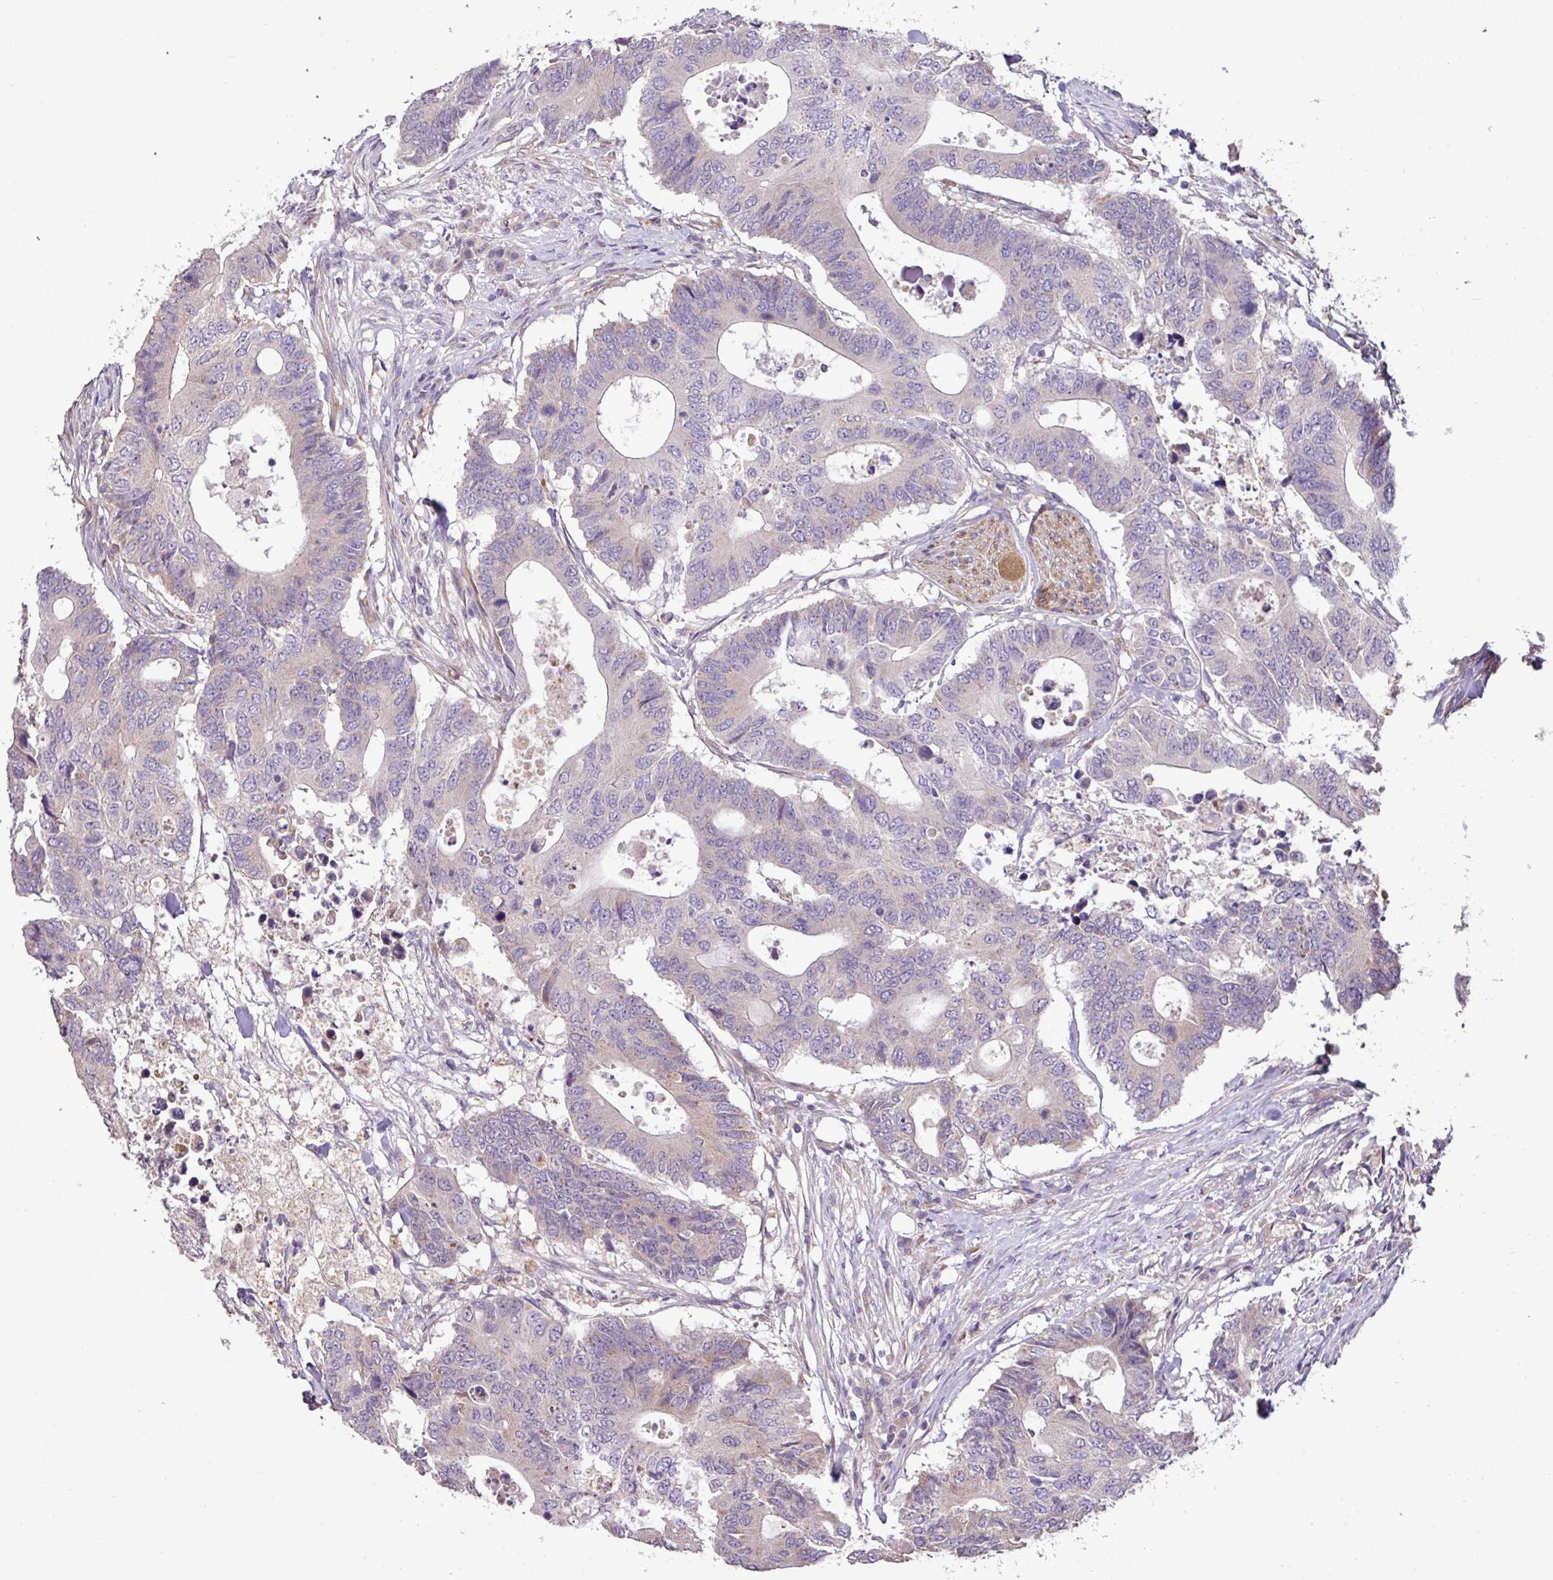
{"staining": {"intensity": "negative", "quantity": "none", "location": "none"}, "tissue": "colorectal cancer", "cell_type": "Tumor cells", "image_type": "cancer", "snomed": [{"axis": "morphology", "description": "Adenocarcinoma, NOS"}, {"axis": "topography", "description": "Colon"}], "caption": "Histopathology image shows no significant protein expression in tumor cells of colorectal cancer (adenocarcinoma).", "gene": "XIAP", "patient": {"sex": "male", "age": 71}}